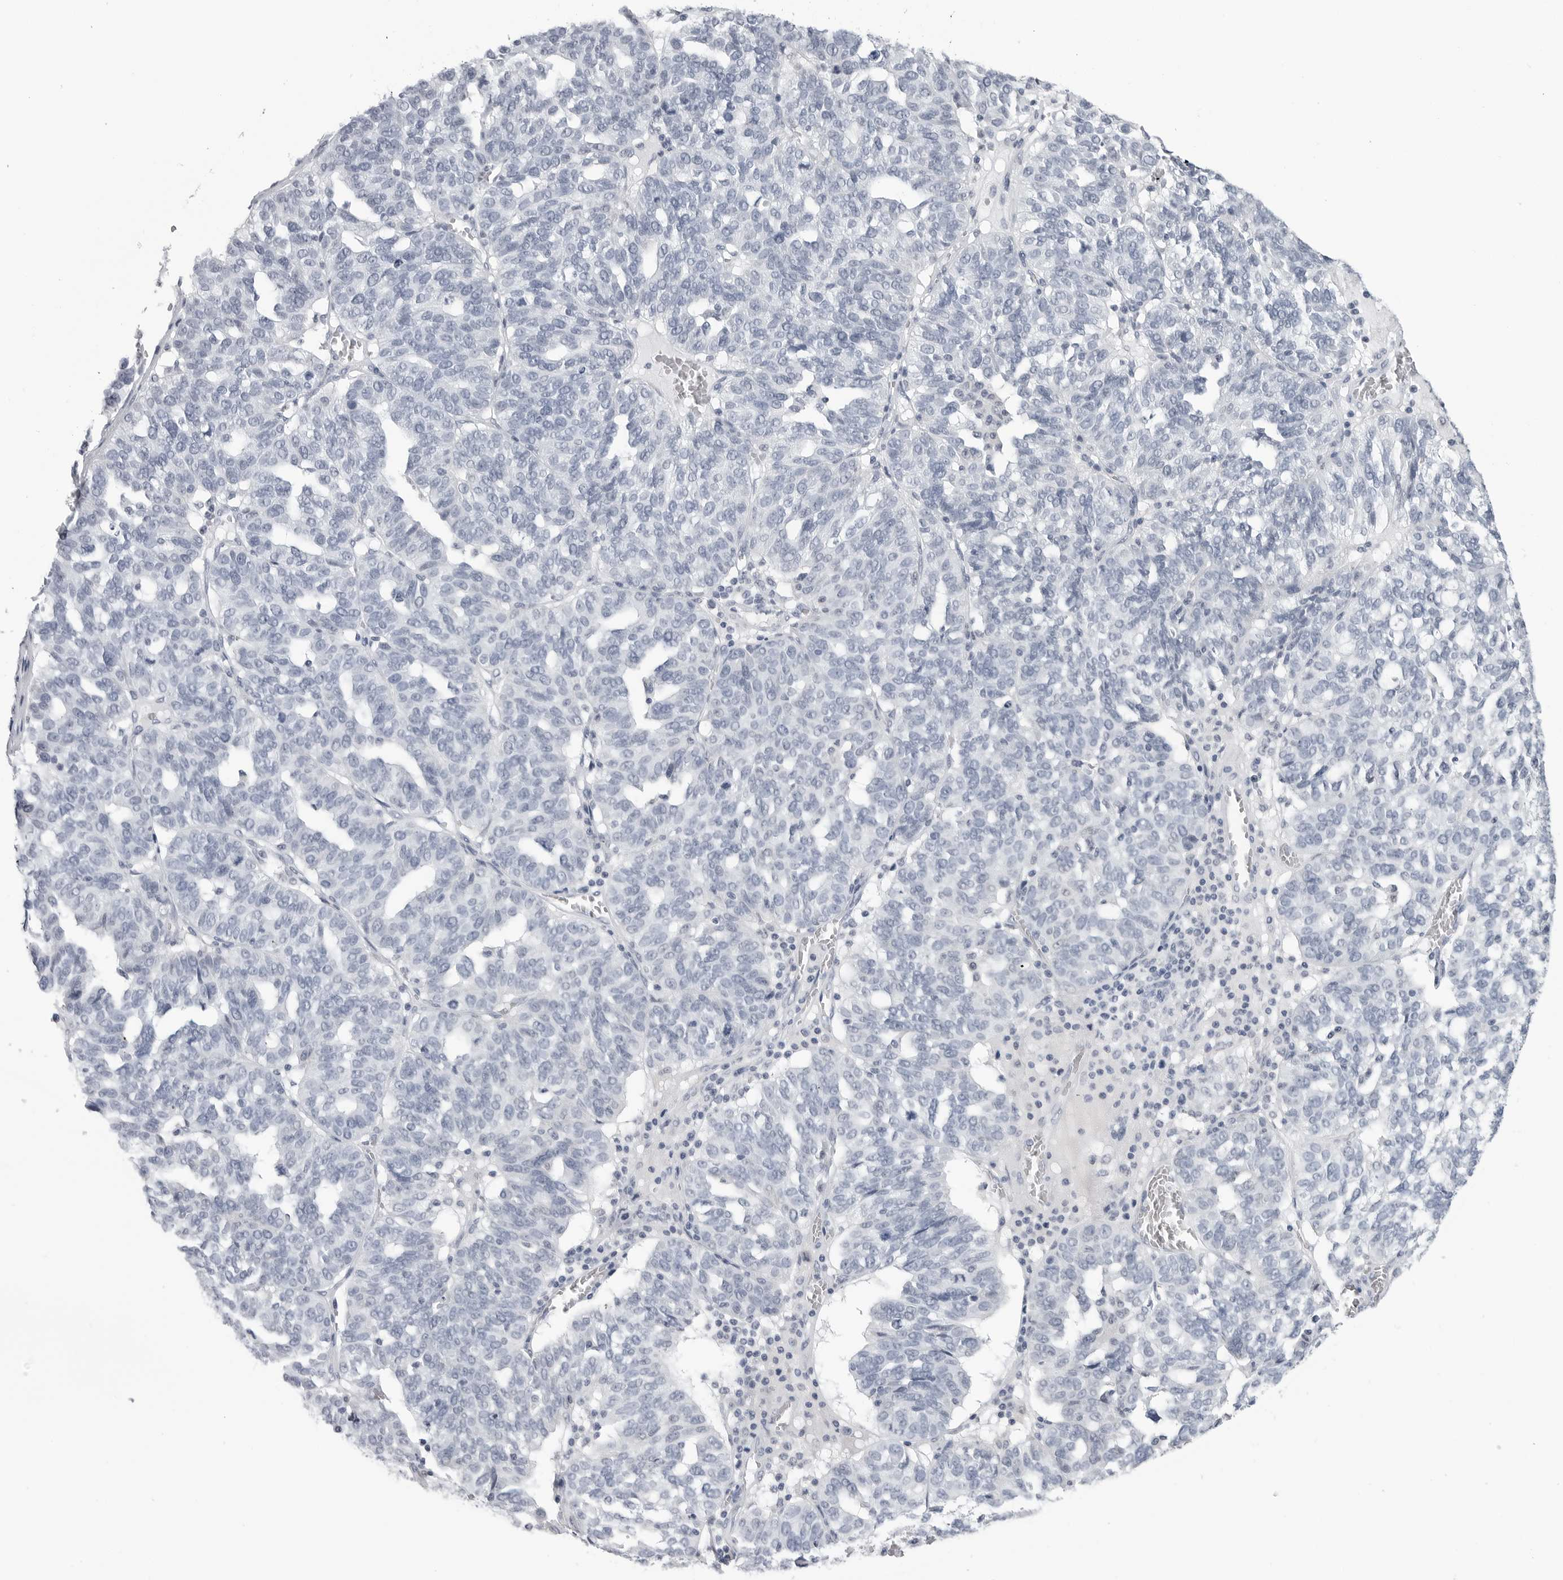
{"staining": {"intensity": "negative", "quantity": "none", "location": "none"}, "tissue": "ovarian cancer", "cell_type": "Tumor cells", "image_type": "cancer", "snomed": [{"axis": "morphology", "description": "Cystadenocarcinoma, serous, NOS"}, {"axis": "topography", "description": "Ovary"}], "caption": "IHC micrograph of neoplastic tissue: human ovarian cancer stained with DAB shows no significant protein expression in tumor cells.", "gene": "PGA3", "patient": {"sex": "female", "age": 59}}